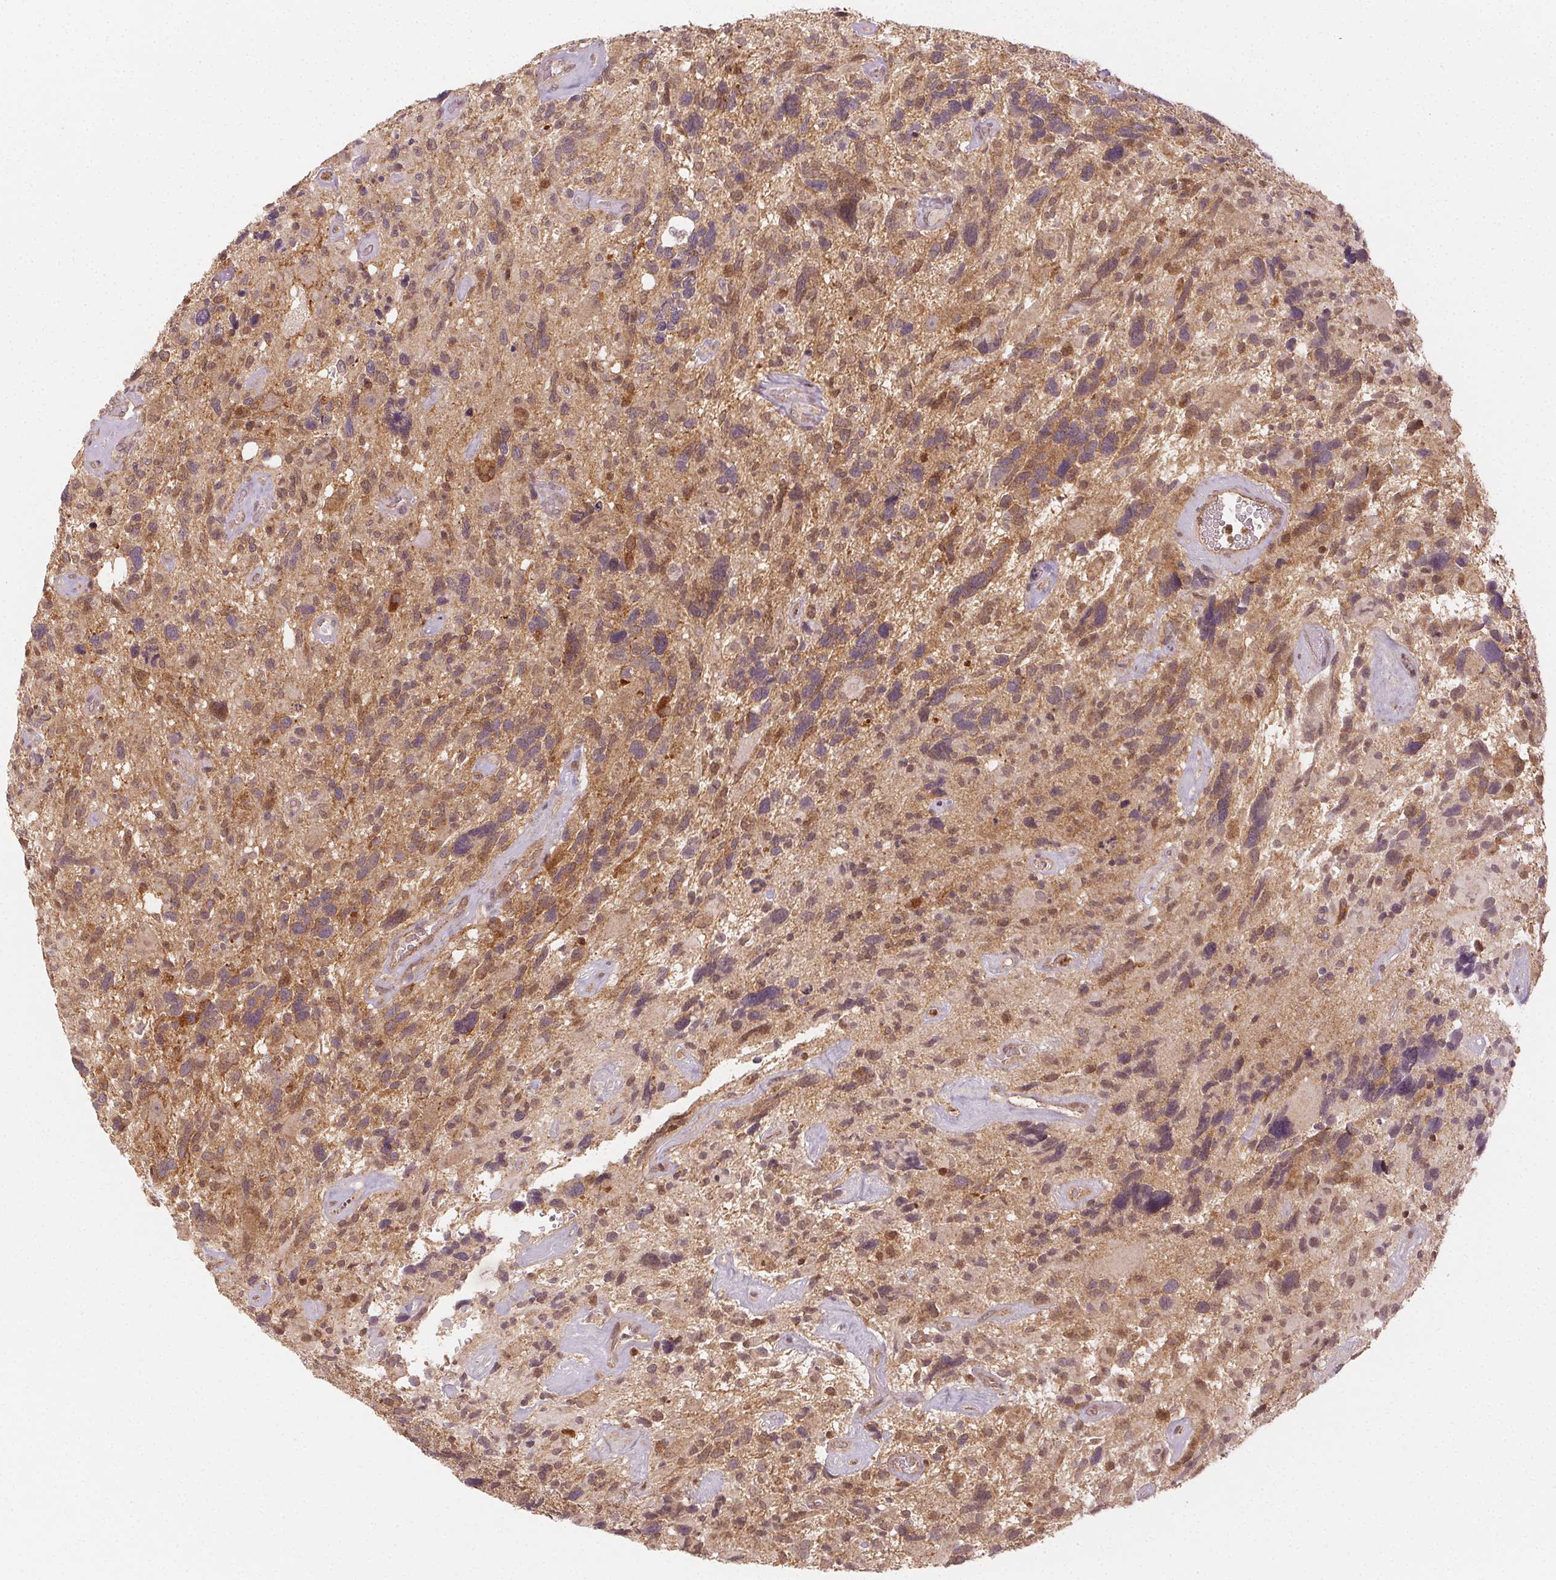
{"staining": {"intensity": "negative", "quantity": "none", "location": "none"}, "tissue": "glioma", "cell_type": "Tumor cells", "image_type": "cancer", "snomed": [{"axis": "morphology", "description": "Glioma, malignant, High grade"}, {"axis": "topography", "description": "Brain"}], "caption": "This is an immunohistochemistry micrograph of human malignant glioma (high-grade). There is no expression in tumor cells.", "gene": "MAPK14", "patient": {"sex": "male", "age": 49}}